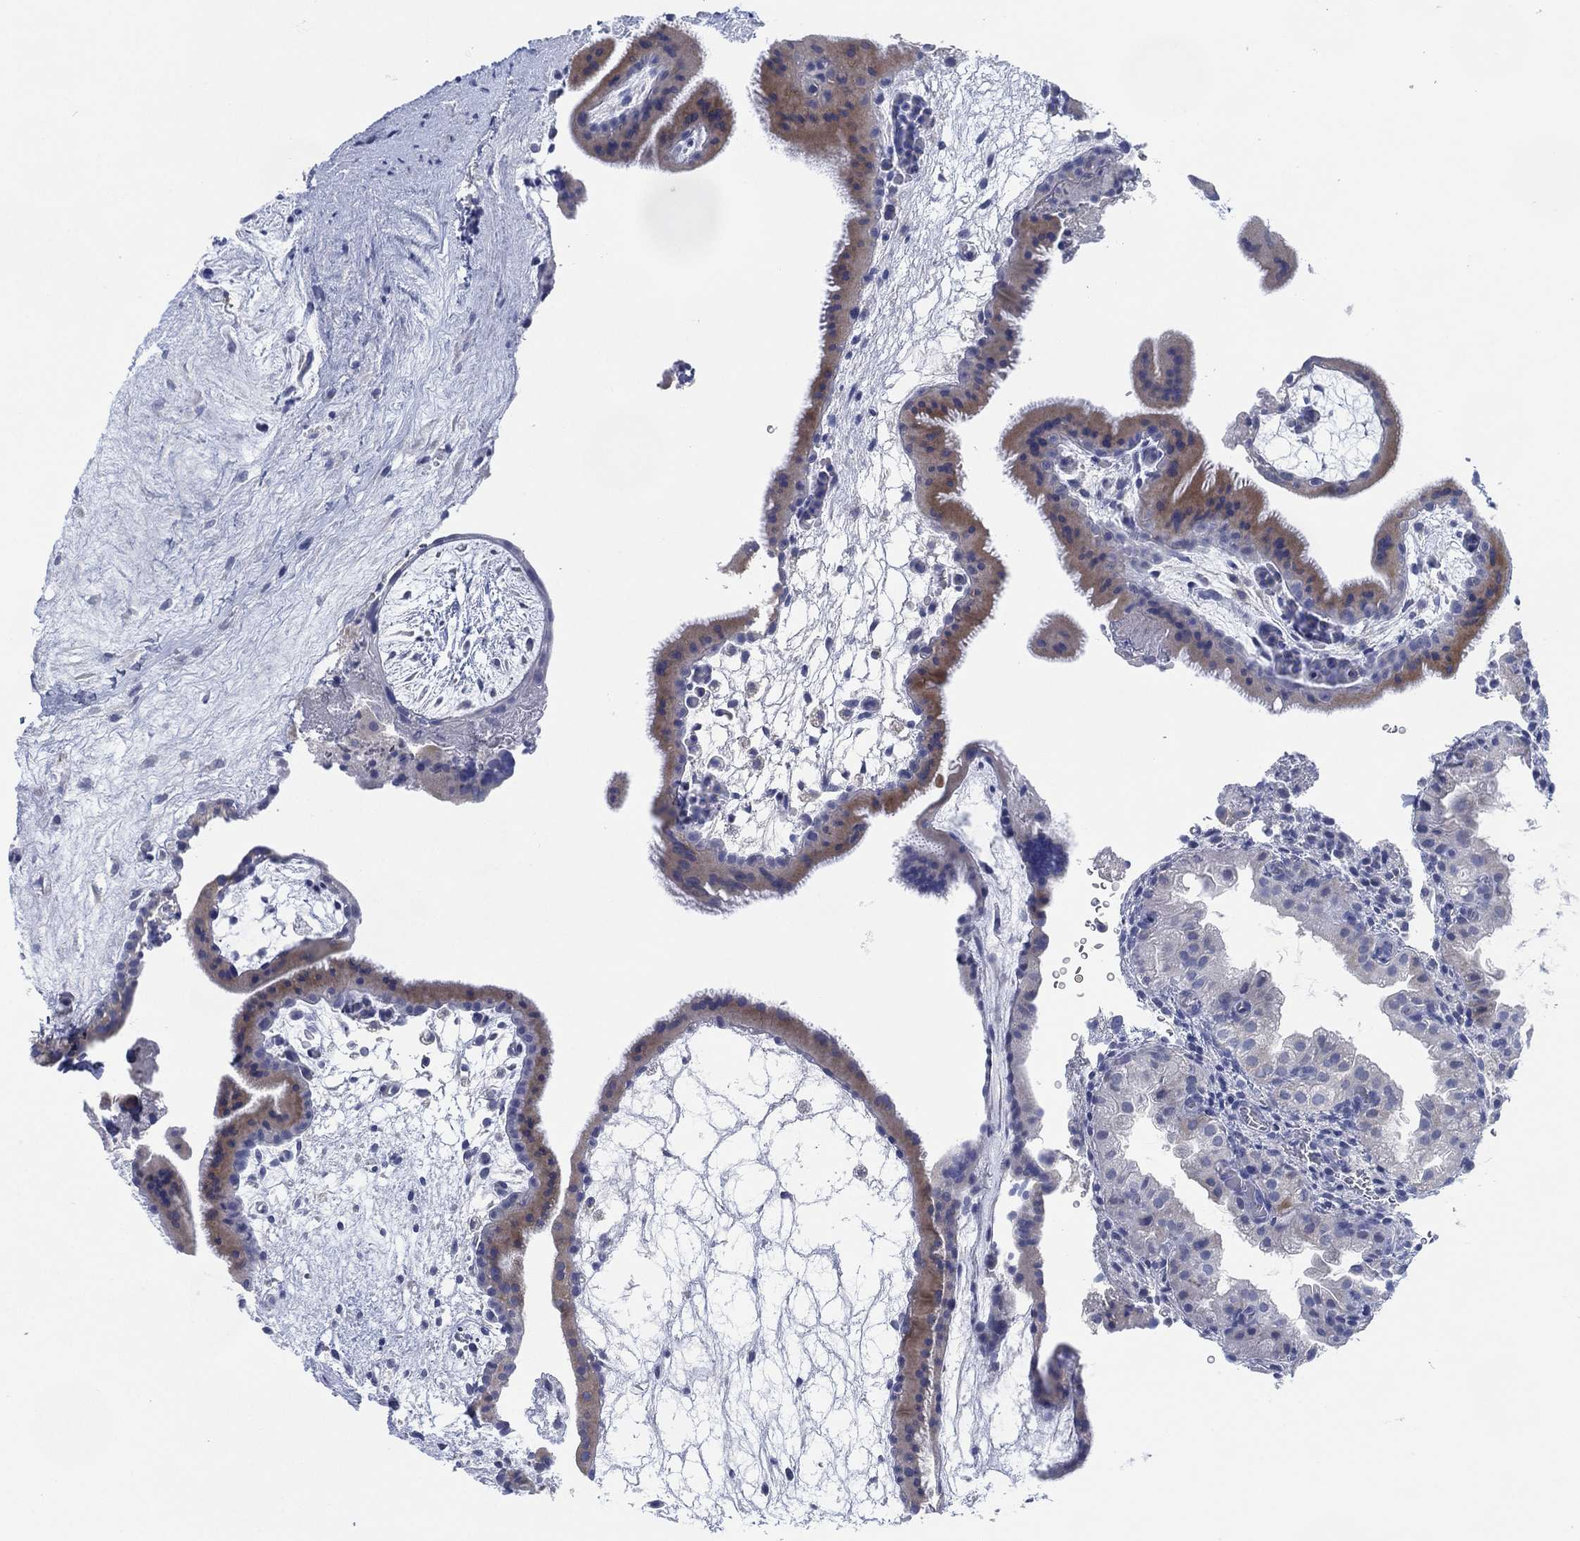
{"staining": {"intensity": "weak", "quantity": "<25%", "location": "cytoplasmic/membranous"}, "tissue": "placenta", "cell_type": "Decidual cells", "image_type": "normal", "snomed": [{"axis": "morphology", "description": "Normal tissue, NOS"}, {"axis": "topography", "description": "Placenta"}], "caption": "Human placenta stained for a protein using IHC shows no staining in decidual cells.", "gene": "ADAD2", "patient": {"sex": "female", "age": 19}}